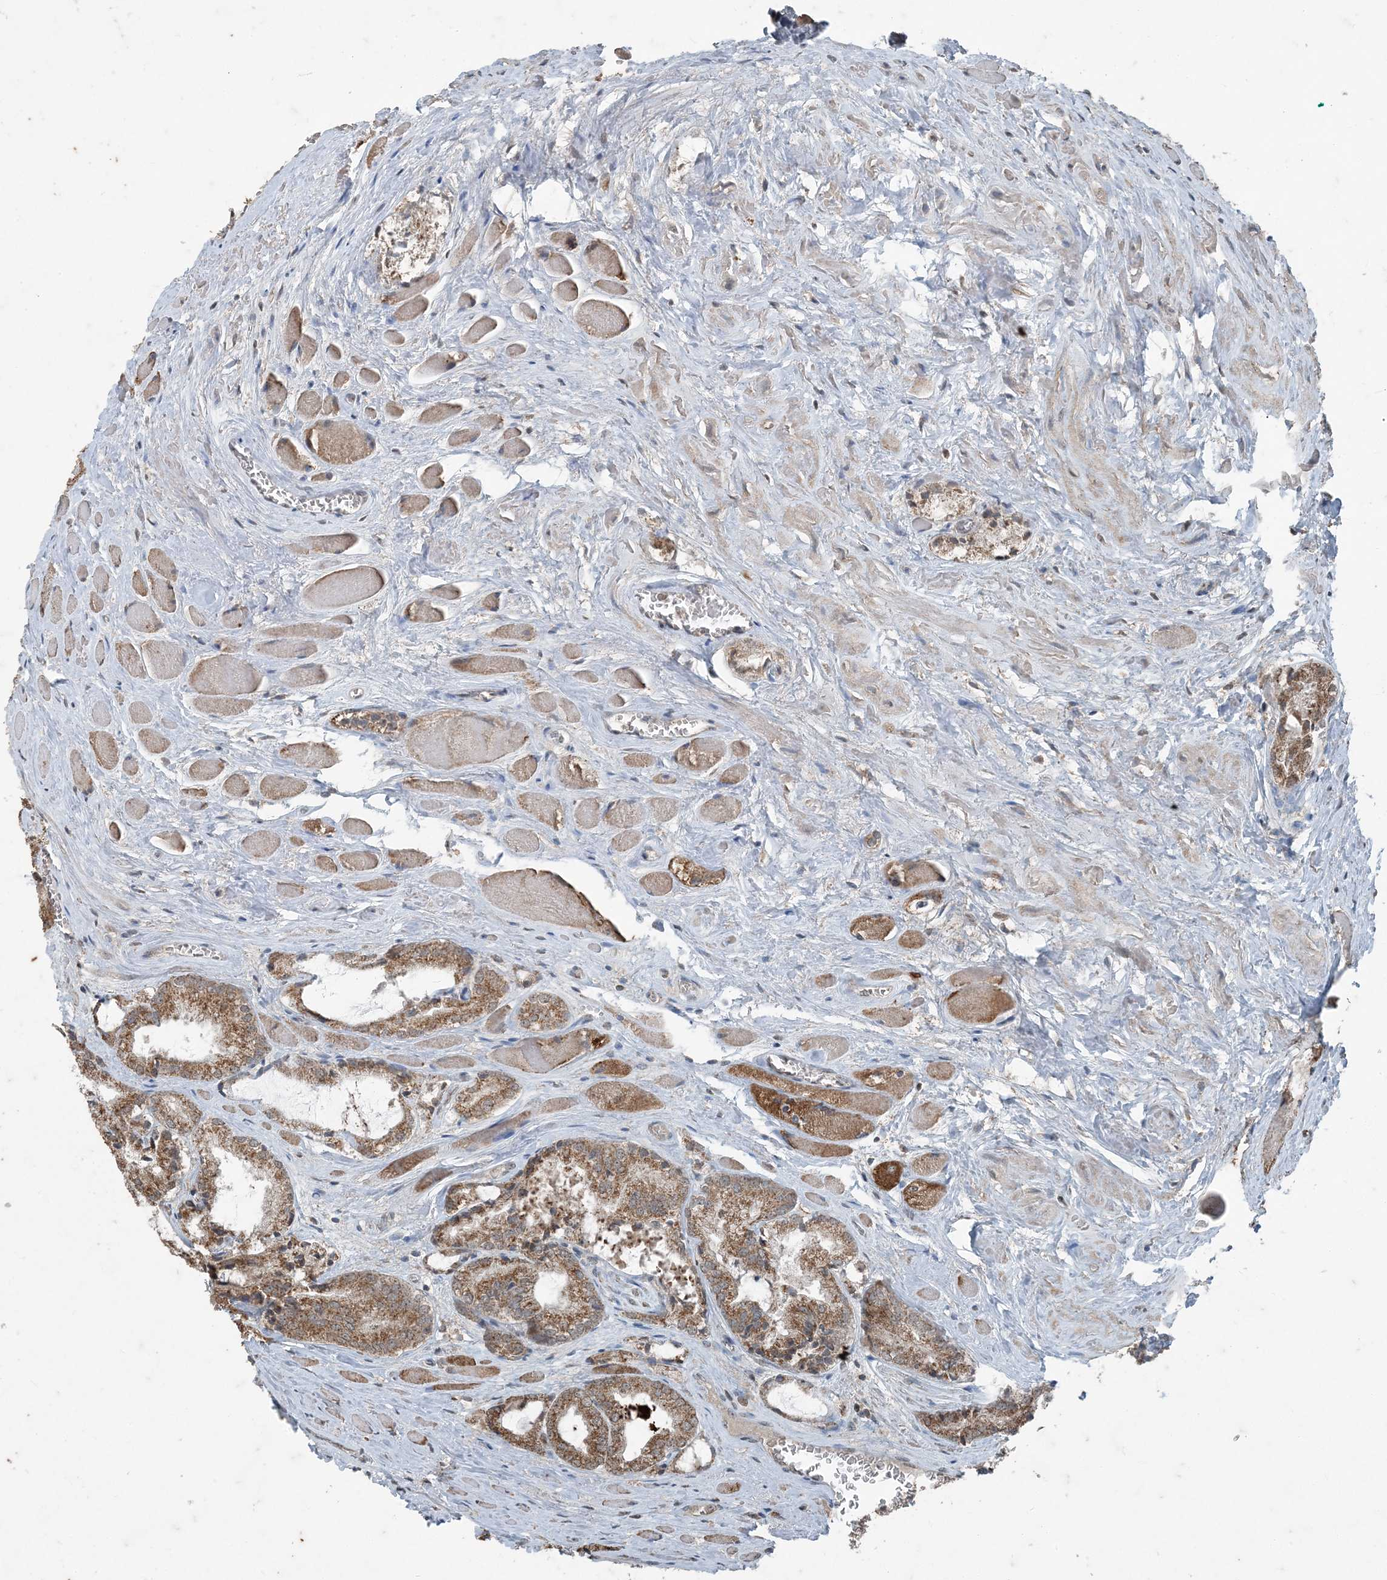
{"staining": {"intensity": "moderate", "quantity": ">75%", "location": "cytoplasmic/membranous"}, "tissue": "prostate cancer", "cell_type": "Tumor cells", "image_type": "cancer", "snomed": [{"axis": "morphology", "description": "Adenocarcinoma, Low grade"}, {"axis": "topography", "description": "Prostate"}], "caption": "This is an image of IHC staining of prostate adenocarcinoma (low-grade), which shows moderate staining in the cytoplasmic/membranous of tumor cells.", "gene": "GNL1", "patient": {"sex": "male", "age": 67}}